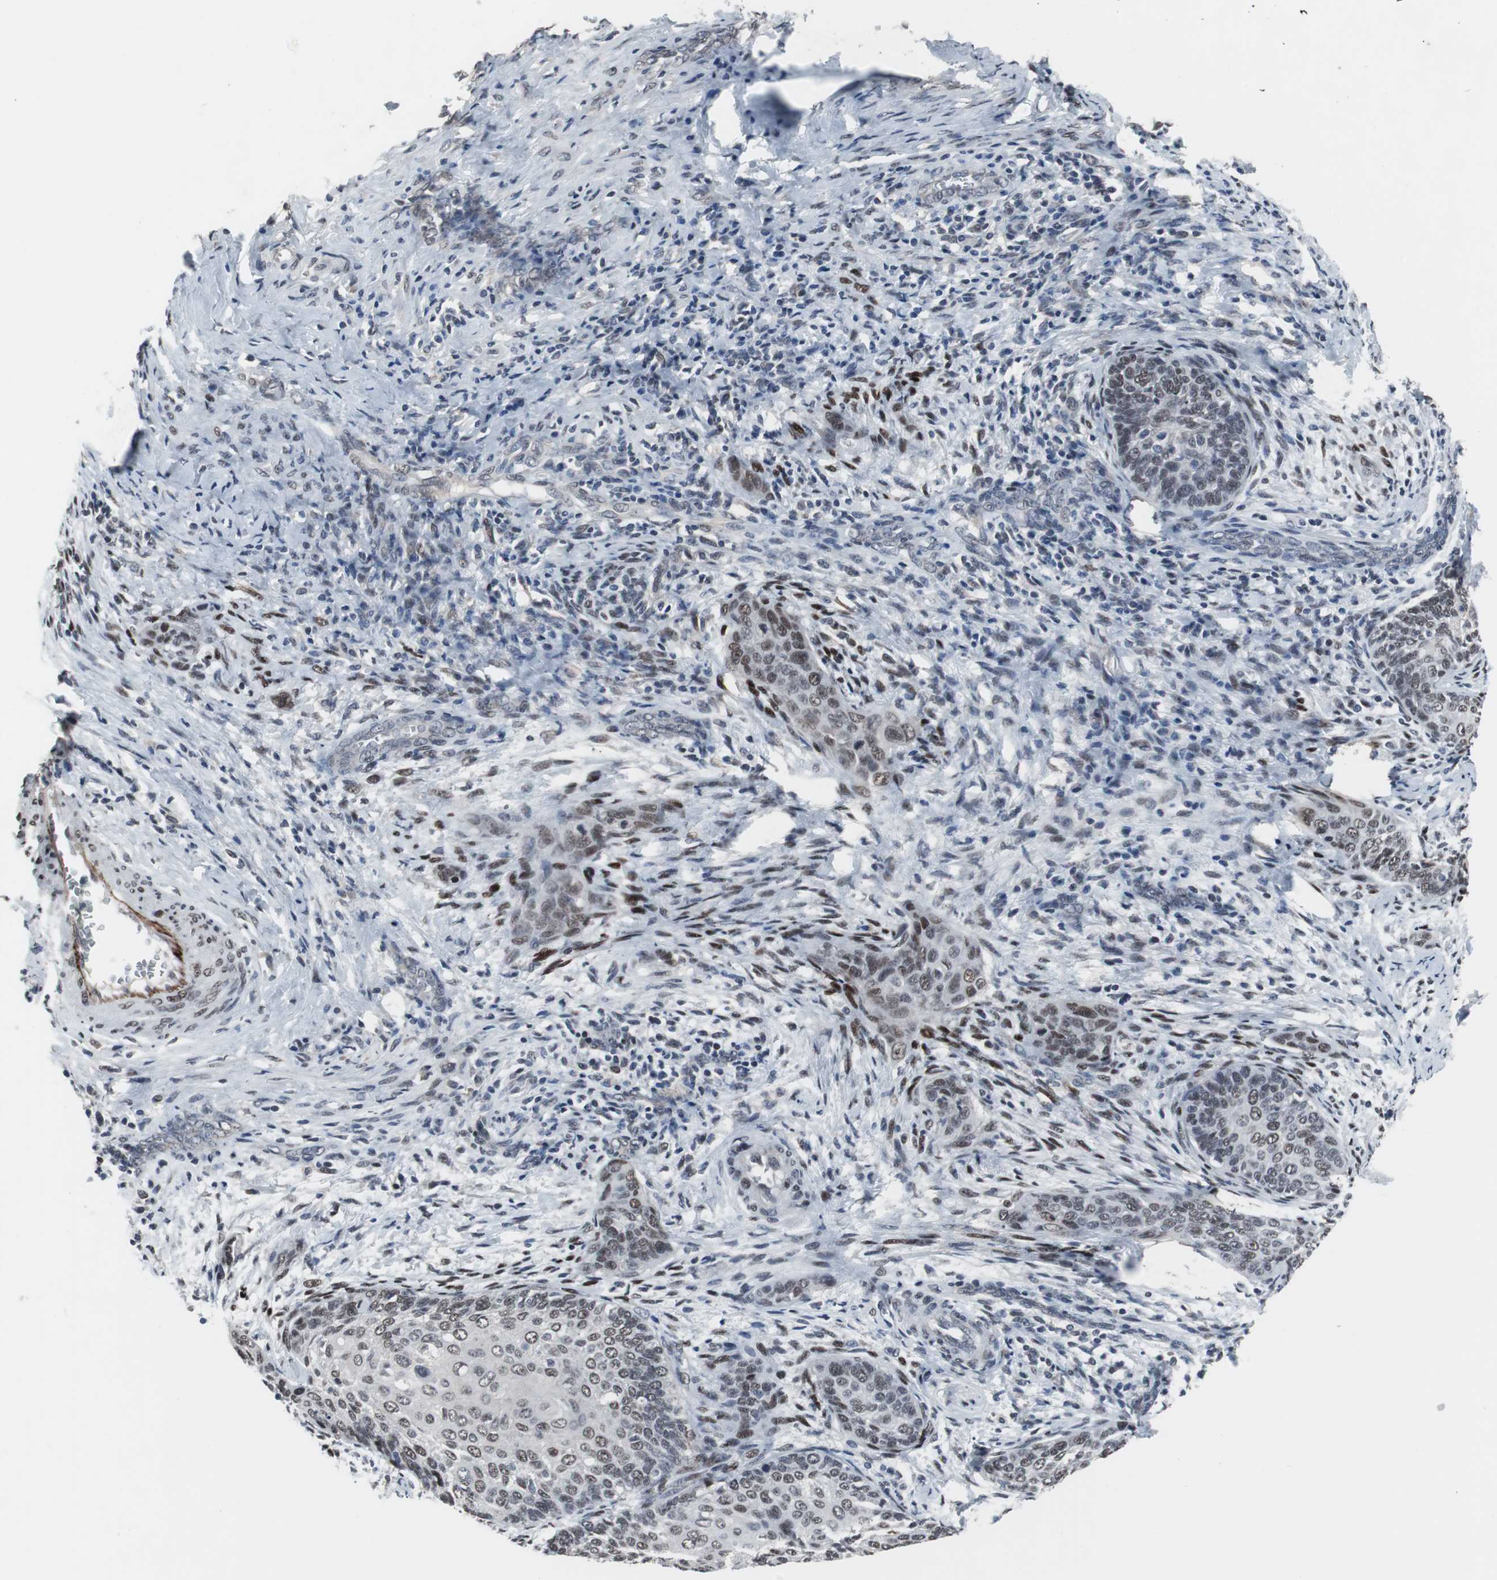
{"staining": {"intensity": "moderate", "quantity": ">75%", "location": "nuclear"}, "tissue": "cervical cancer", "cell_type": "Tumor cells", "image_type": "cancer", "snomed": [{"axis": "morphology", "description": "Squamous cell carcinoma, NOS"}, {"axis": "topography", "description": "Cervix"}], "caption": "A micrograph of squamous cell carcinoma (cervical) stained for a protein demonstrates moderate nuclear brown staining in tumor cells. (DAB (3,3'-diaminobenzidine) IHC, brown staining for protein, blue staining for nuclei).", "gene": "FOXP4", "patient": {"sex": "female", "age": 33}}